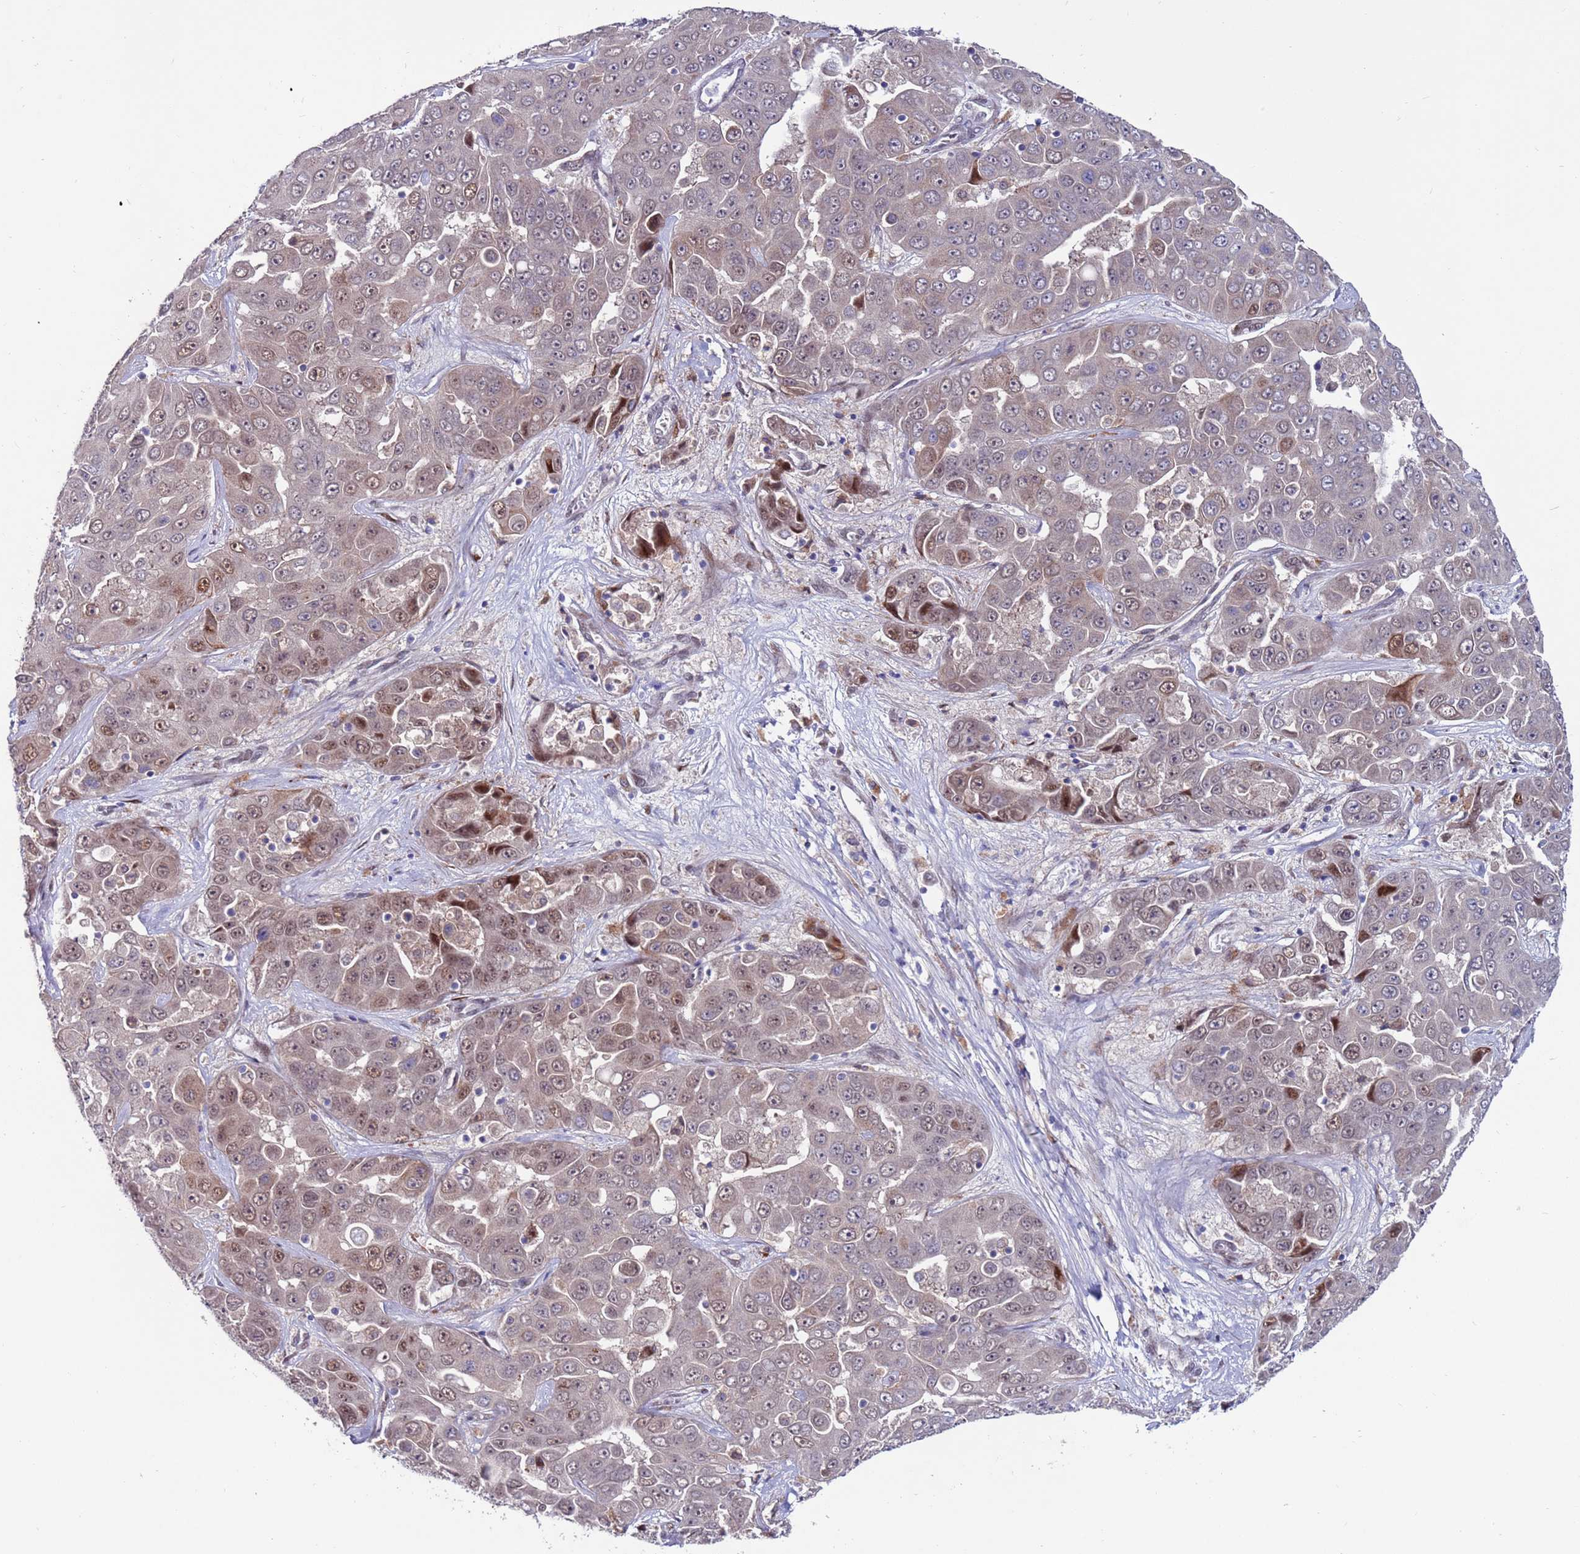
{"staining": {"intensity": "weak", "quantity": ">75%", "location": "nuclear"}, "tissue": "liver cancer", "cell_type": "Tumor cells", "image_type": "cancer", "snomed": [{"axis": "morphology", "description": "Cholangiocarcinoma"}, {"axis": "topography", "description": "Liver"}], "caption": "Human cholangiocarcinoma (liver) stained with a brown dye displays weak nuclear positive expression in about >75% of tumor cells.", "gene": "FBXO27", "patient": {"sex": "female", "age": 52}}